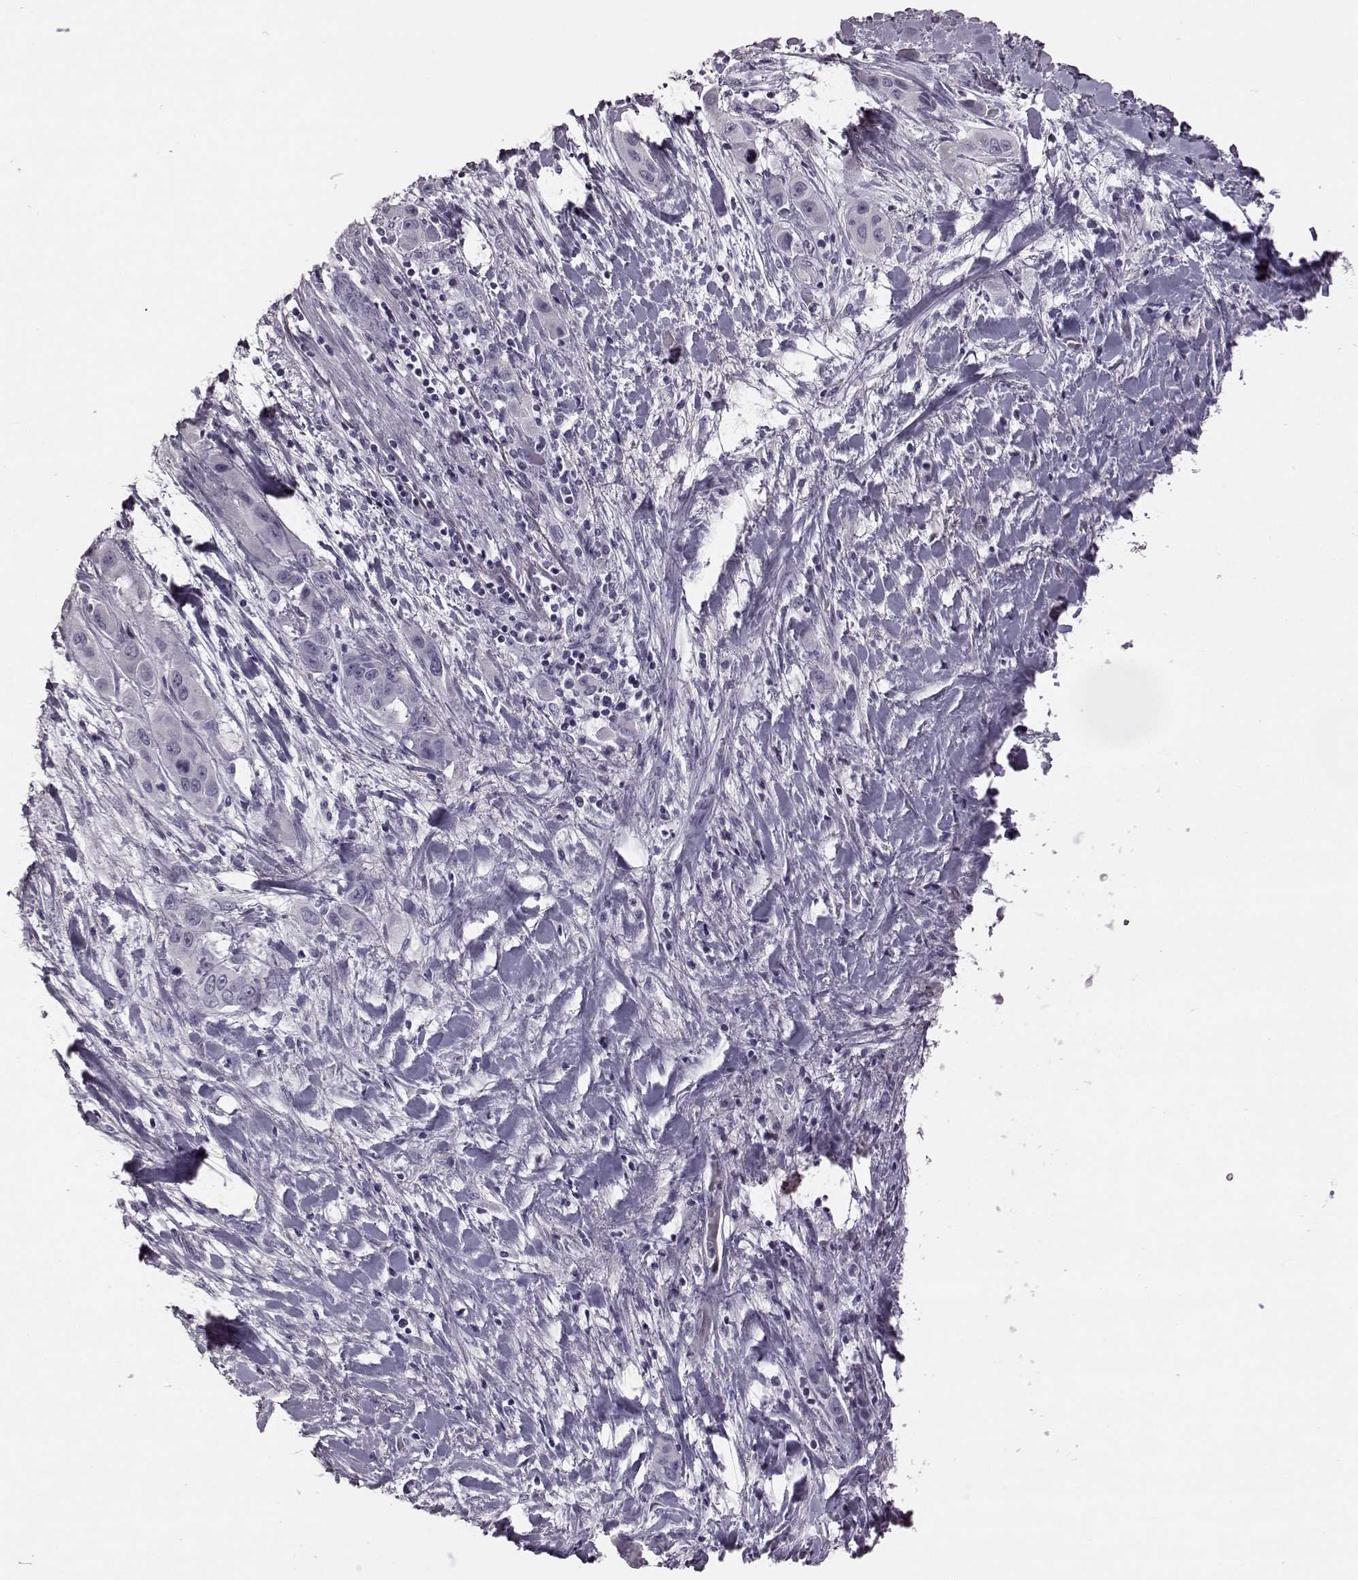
{"staining": {"intensity": "negative", "quantity": "none", "location": "none"}, "tissue": "liver cancer", "cell_type": "Tumor cells", "image_type": "cancer", "snomed": [{"axis": "morphology", "description": "Cholangiocarcinoma"}, {"axis": "topography", "description": "Liver"}], "caption": "Tumor cells show no significant protein expression in cholangiocarcinoma (liver).", "gene": "ODAD4", "patient": {"sex": "female", "age": 52}}